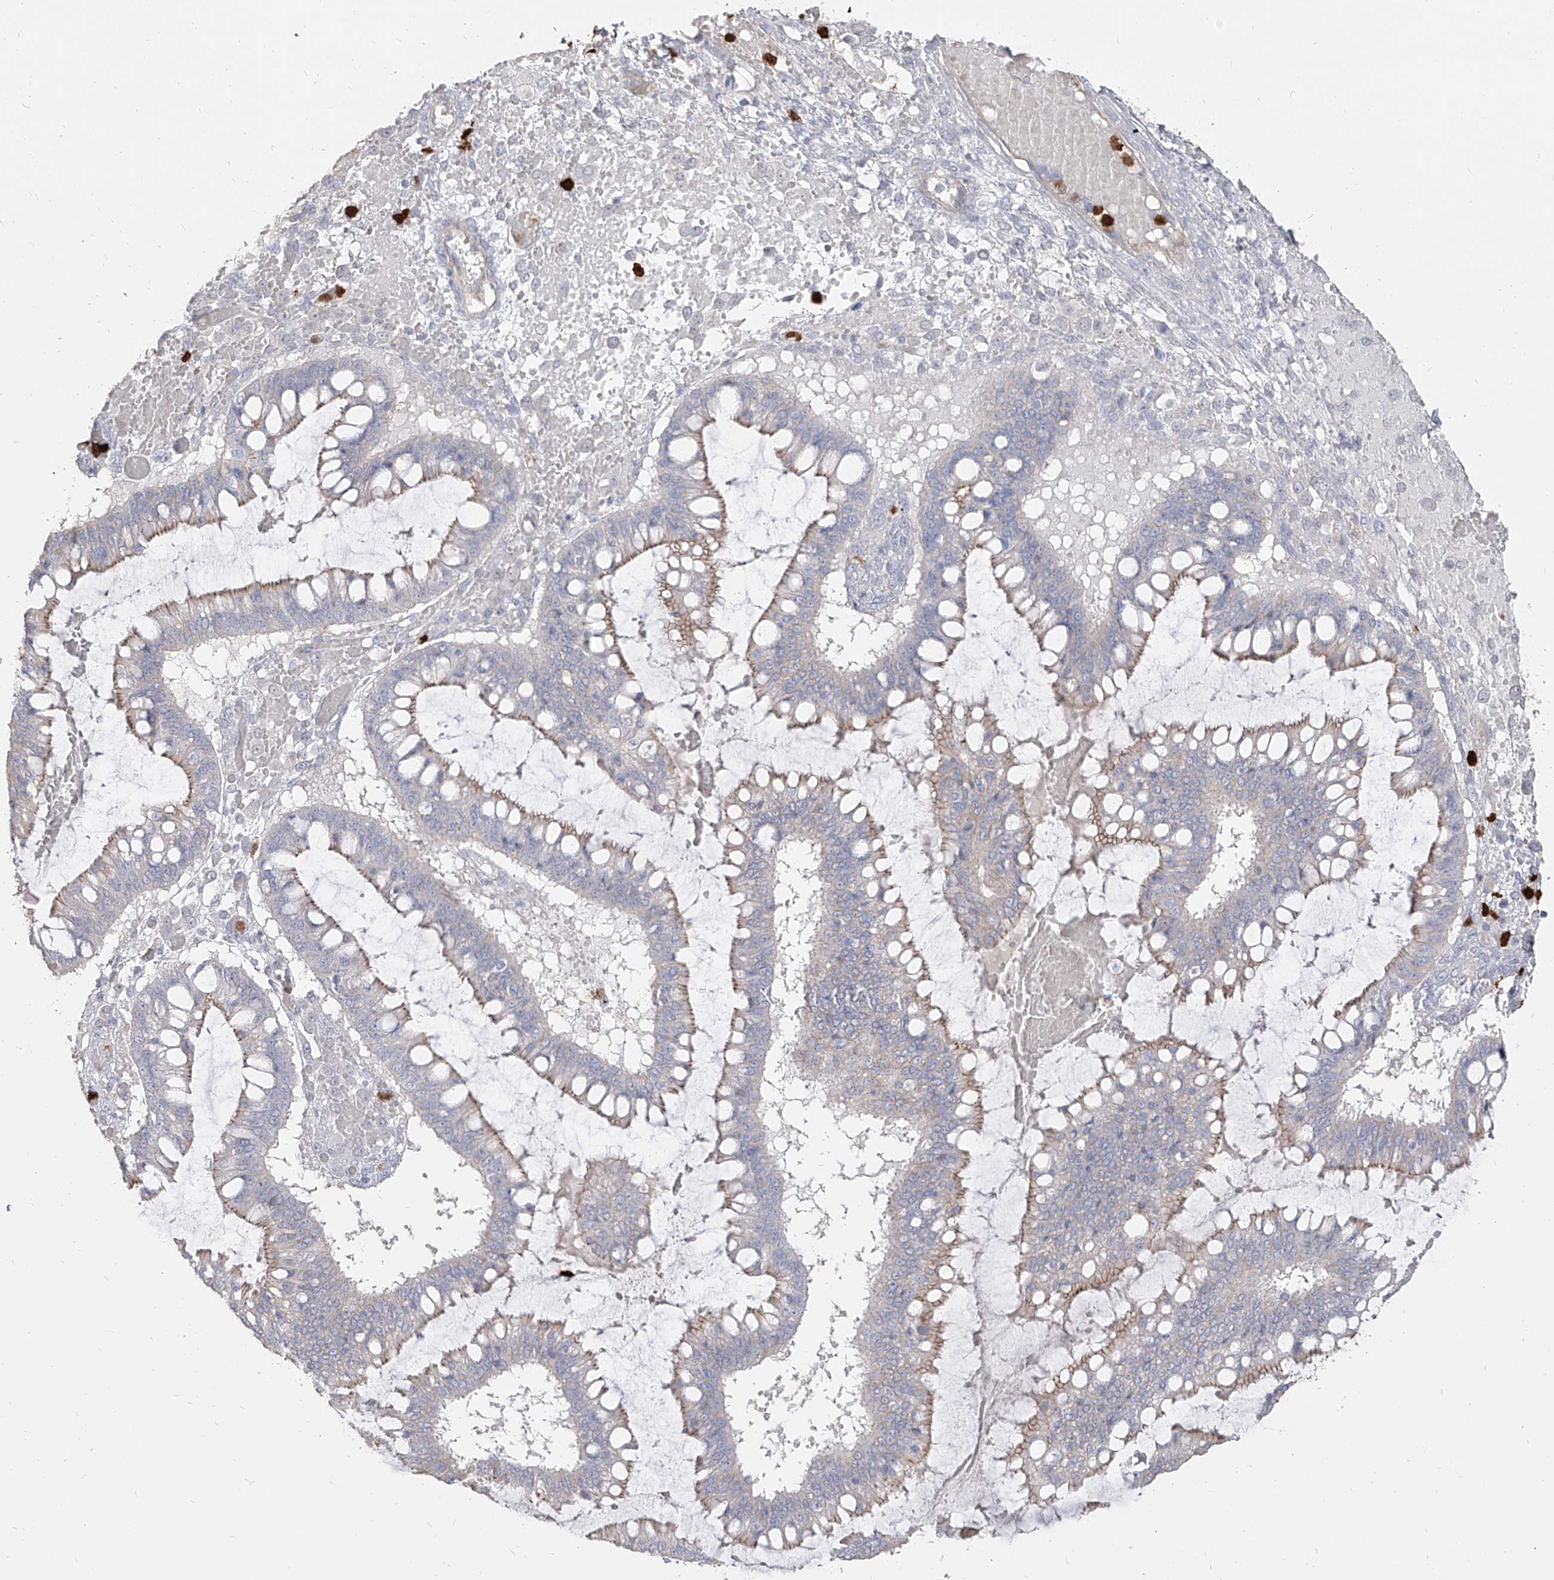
{"staining": {"intensity": "weak", "quantity": "25%-75%", "location": "cytoplasmic/membranous"}, "tissue": "ovarian cancer", "cell_type": "Tumor cells", "image_type": "cancer", "snomed": [{"axis": "morphology", "description": "Cystadenocarcinoma, mucinous, NOS"}, {"axis": "topography", "description": "Ovary"}], "caption": "High-magnification brightfield microscopy of ovarian cancer (mucinous cystadenocarcinoma) stained with DAB (3,3'-diaminobenzidine) (brown) and counterstained with hematoxylin (blue). tumor cells exhibit weak cytoplasmic/membranous positivity is appreciated in approximately25%-75% of cells.", "gene": "ZNF227", "patient": {"sex": "female", "age": 73}}